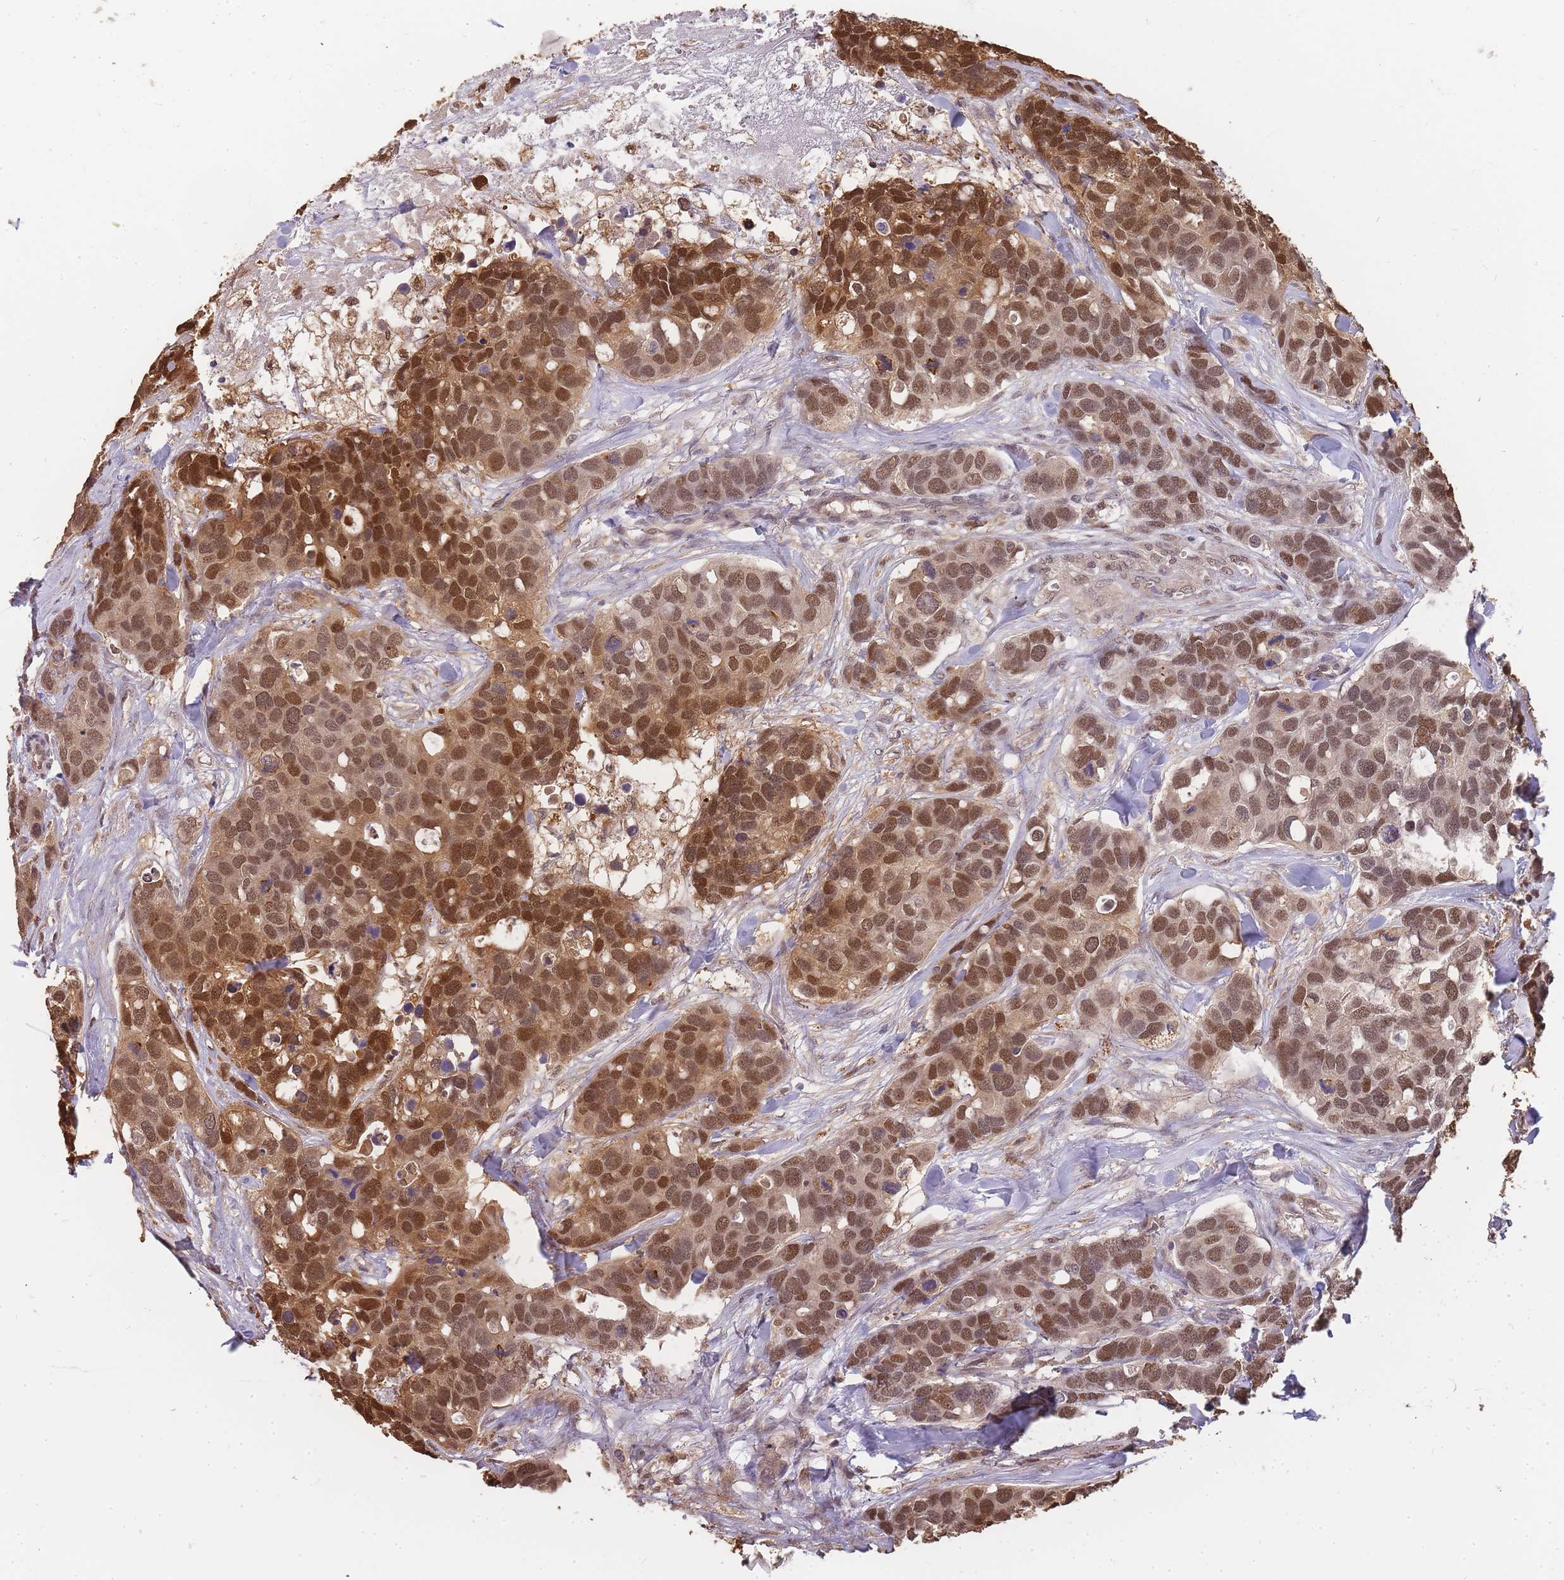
{"staining": {"intensity": "strong", "quantity": ">75%", "location": "nuclear"}, "tissue": "breast cancer", "cell_type": "Tumor cells", "image_type": "cancer", "snomed": [{"axis": "morphology", "description": "Duct carcinoma"}, {"axis": "topography", "description": "Breast"}], "caption": "Brown immunohistochemical staining in human breast intraductal carcinoma exhibits strong nuclear positivity in about >75% of tumor cells.", "gene": "CDKN2AIPNL", "patient": {"sex": "female", "age": 83}}